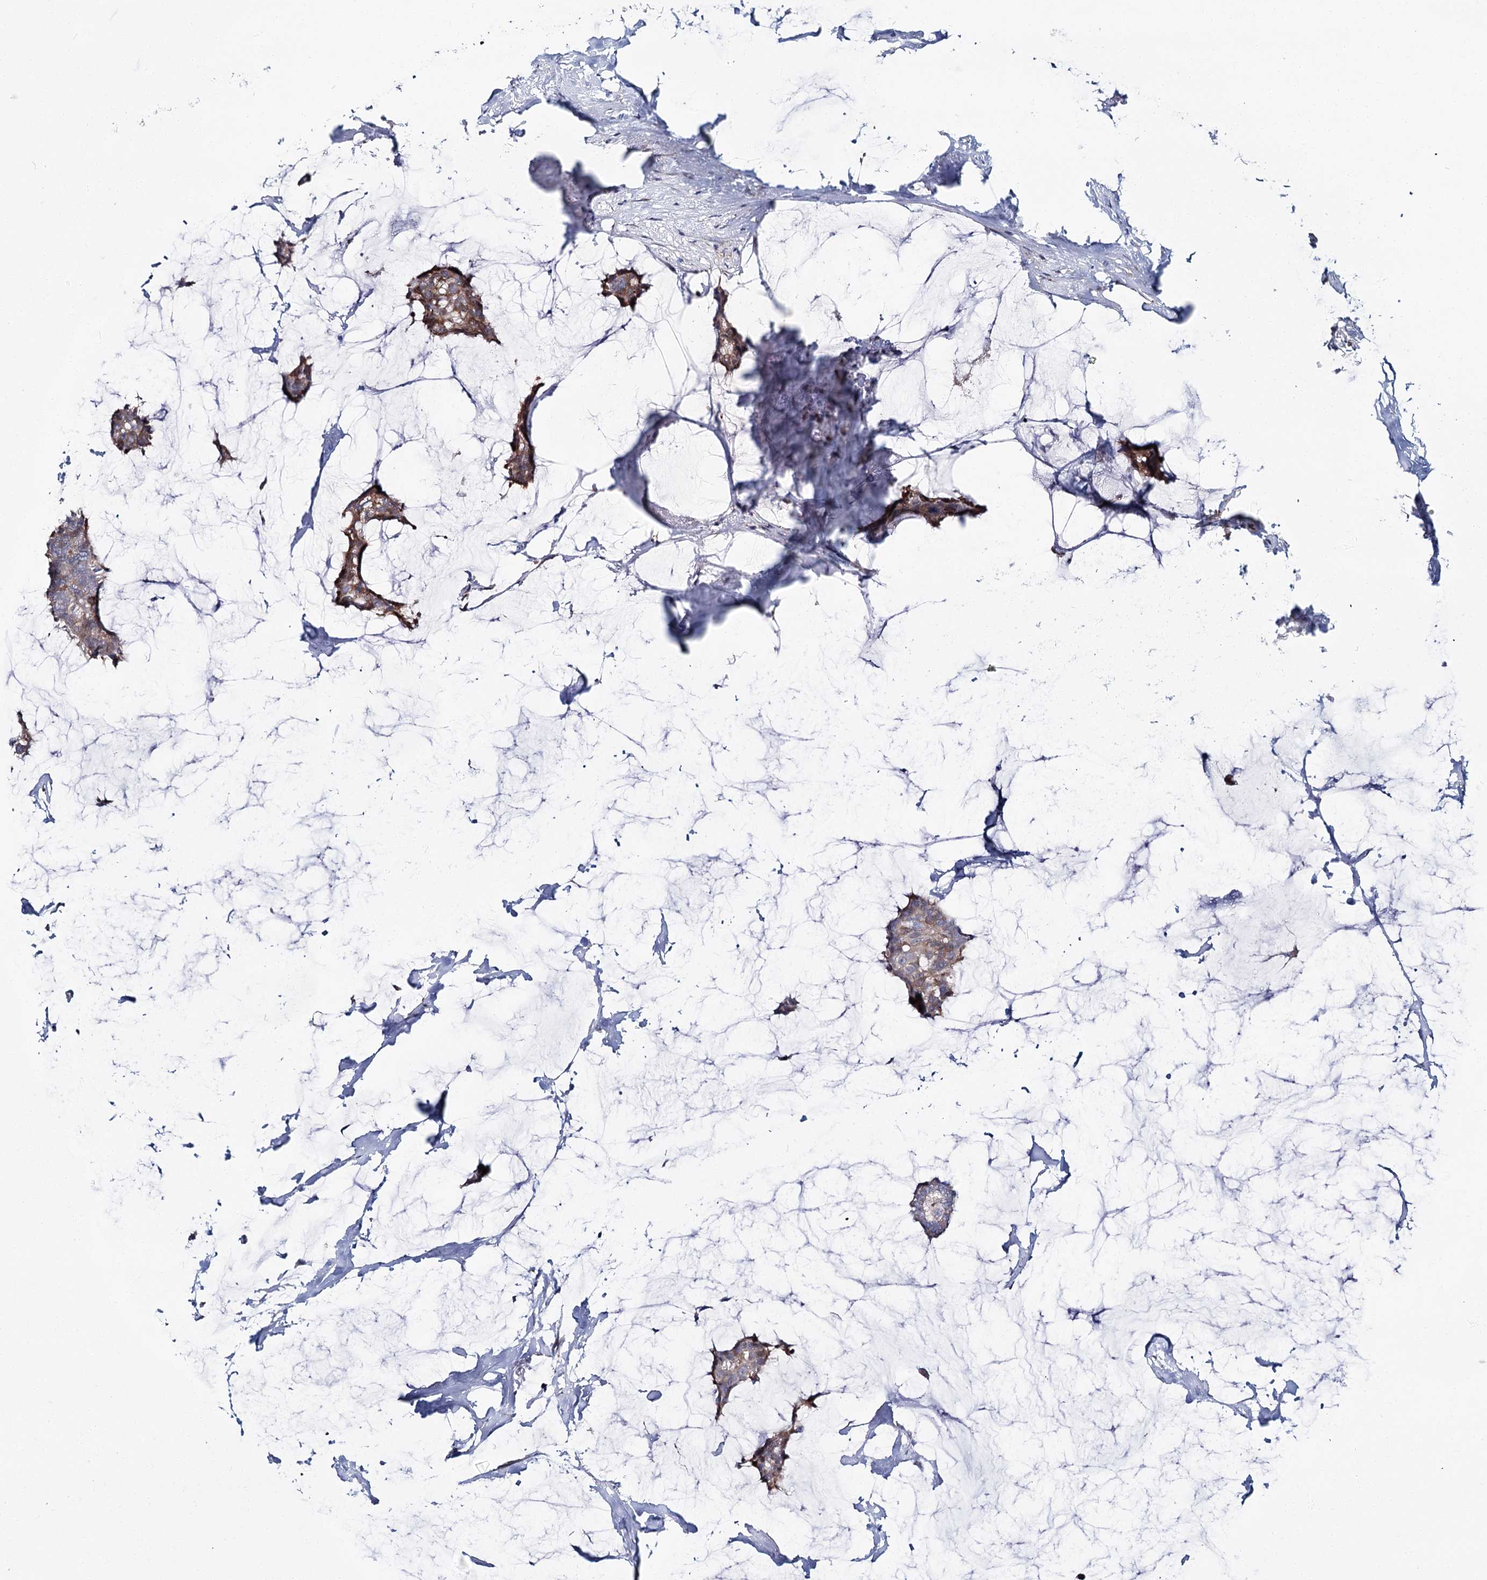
{"staining": {"intensity": "moderate", "quantity": "25%-75%", "location": "cytoplasmic/membranous"}, "tissue": "breast cancer", "cell_type": "Tumor cells", "image_type": "cancer", "snomed": [{"axis": "morphology", "description": "Duct carcinoma"}, {"axis": "topography", "description": "Breast"}], "caption": "Breast cancer (intraductal carcinoma) was stained to show a protein in brown. There is medium levels of moderate cytoplasmic/membranous staining in about 25%-75% of tumor cells. (Stains: DAB (3,3'-diaminobenzidine) in brown, nuclei in blue, Microscopy: brightfield microscopy at high magnification).", "gene": "CPLANE1", "patient": {"sex": "female", "age": 93}}